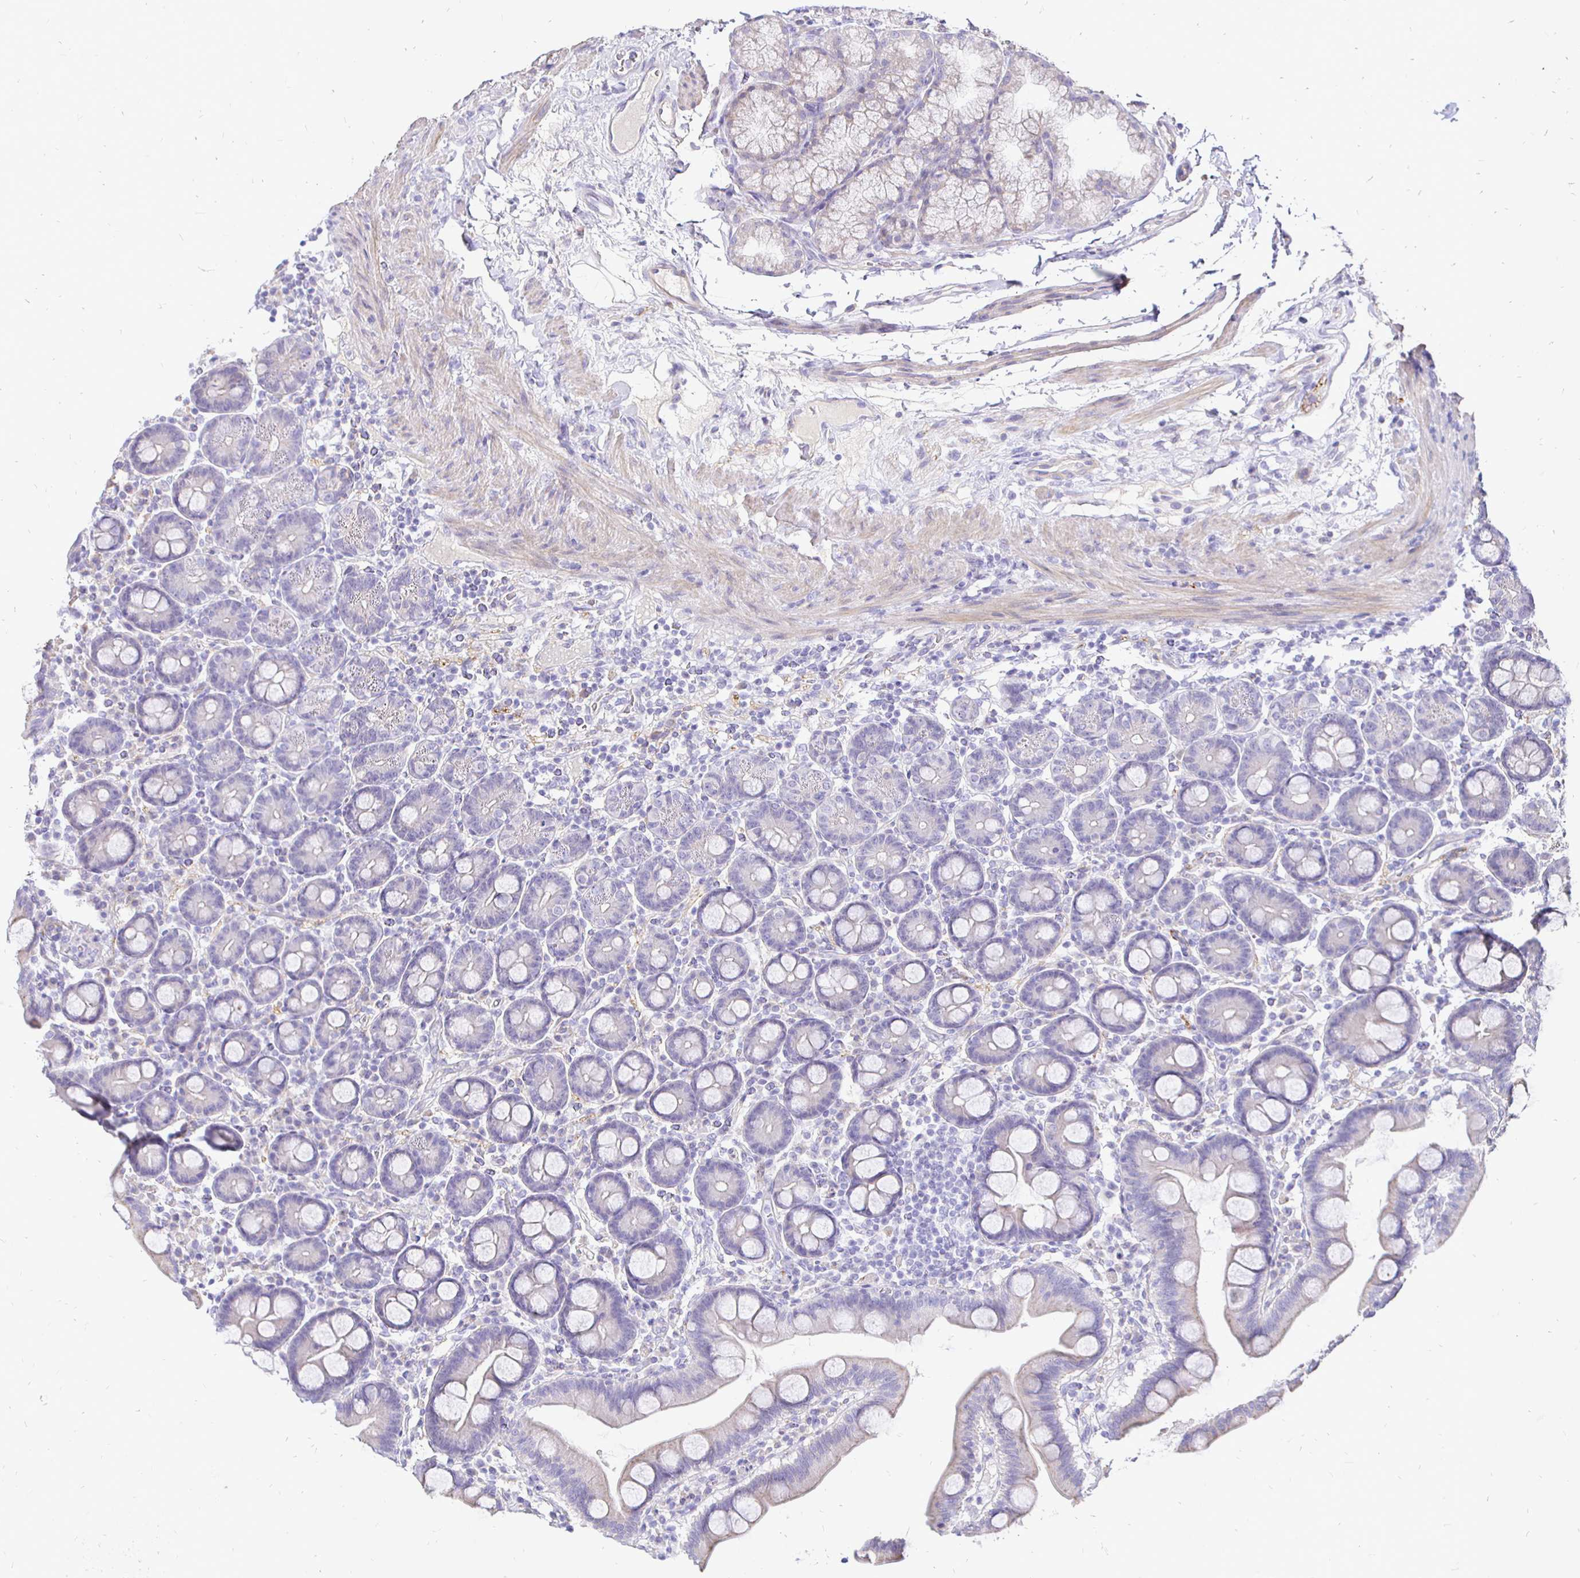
{"staining": {"intensity": "negative", "quantity": "none", "location": "none"}, "tissue": "duodenum", "cell_type": "Glandular cells", "image_type": "normal", "snomed": [{"axis": "morphology", "description": "Normal tissue, NOS"}, {"axis": "topography", "description": "Duodenum"}], "caption": "Immunohistochemical staining of unremarkable duodenum displays no significant expression in glandular cells. Nuclei are stained in blue.", "gene": "NECAB1", "patient": {"sex": "male", "age": 59}}